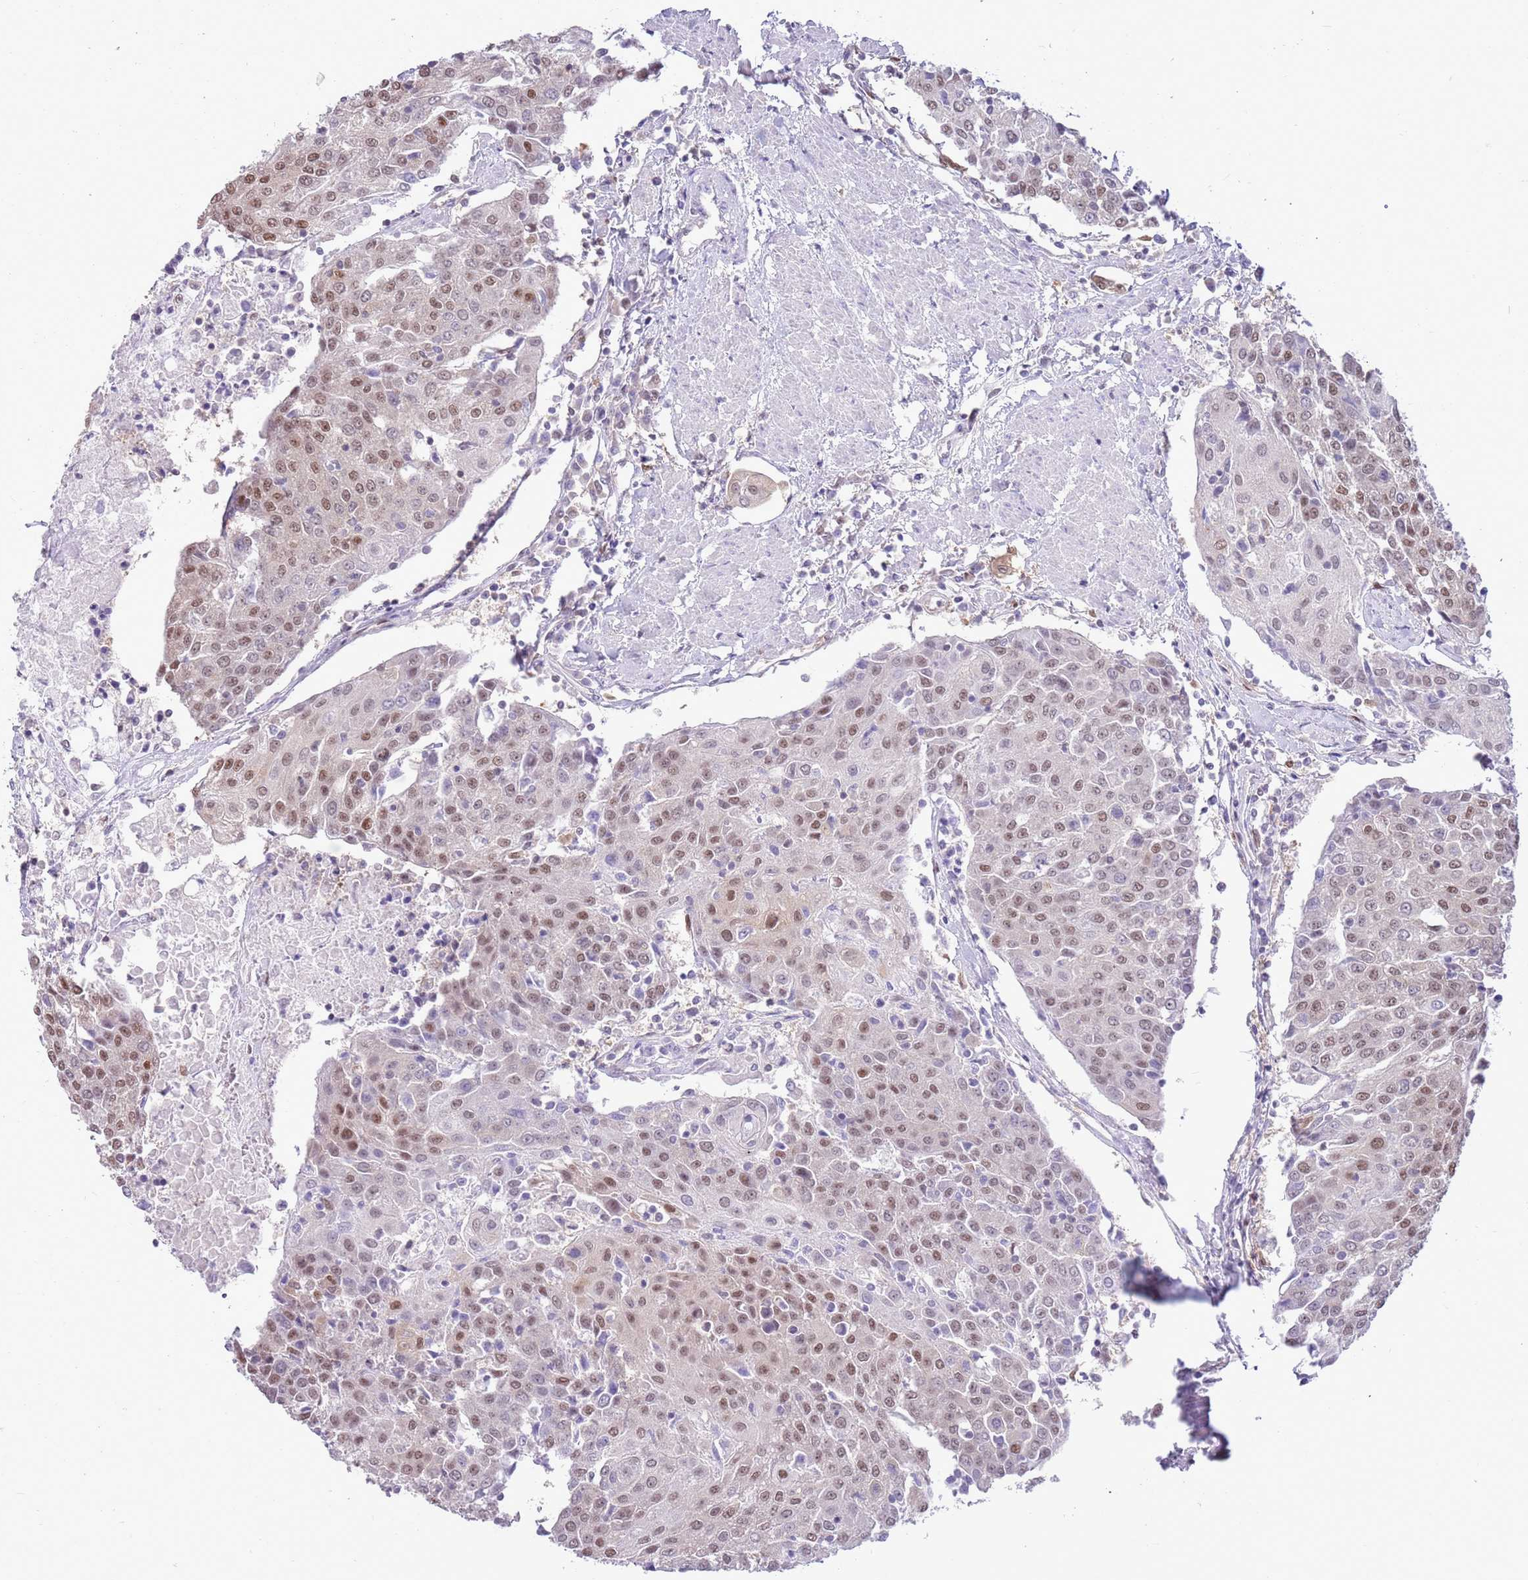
{"staining": {"intensity": "weak", "quantity": ">75%", "location": "nuclear"}, "tissue": "urothelial cancer", "cell_type": "Tumor cells", "image_type": "cancer", "snomed": [{"axis": "morphology", "description": "Urothelial carcinoma, High grade"}, {"axis": "topography", "description": "Urinary bladder"}], "caption": "The image displays a brown stain indicating the presence of a protein in the nuclear of tumor cells in urothelial cancer.", "gene": "DDI2", "patient": {"sex": "female", "age": 85}}